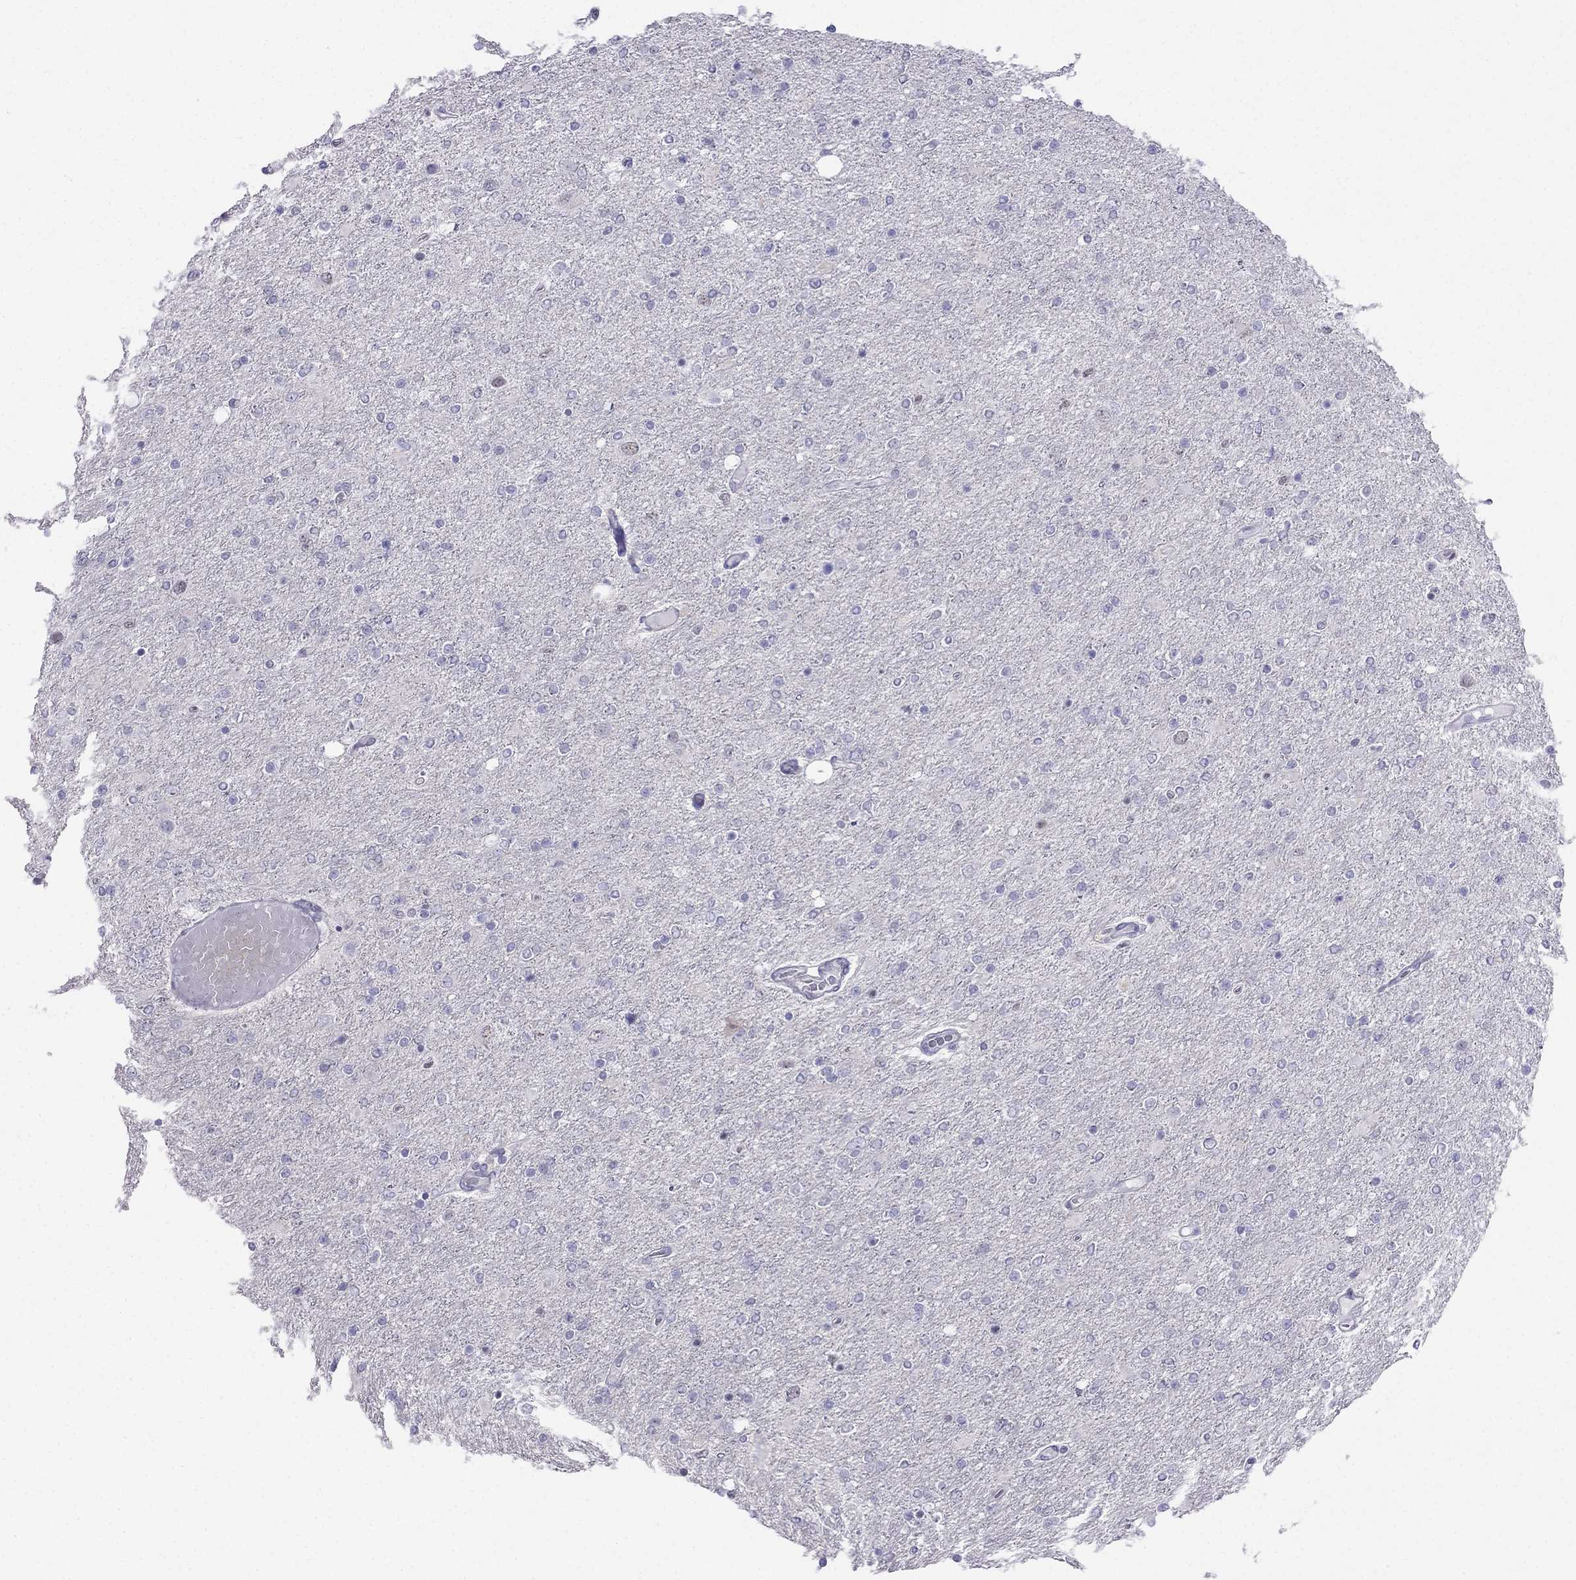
{"staining": {"intensity": "negative", "quantity": "none", "location": "none"}, "tissue": "glioma", "cell_type": "Tumor cells", "image_type": "cancer", "snomed": [{"axis": "morphology", "description": "Glioma, malignant, High grade"}, {"axis": "topography", "description": "Cerebral cortex"}], "caption": "This photomicrograph is of glioma stained with immunohistochemistry to label a protein in brown with the nuclei are counter-stained blue. There is no staining in tumor cells.", "gene": "MGP", "patient": {"sex": "male", "age": 70}}